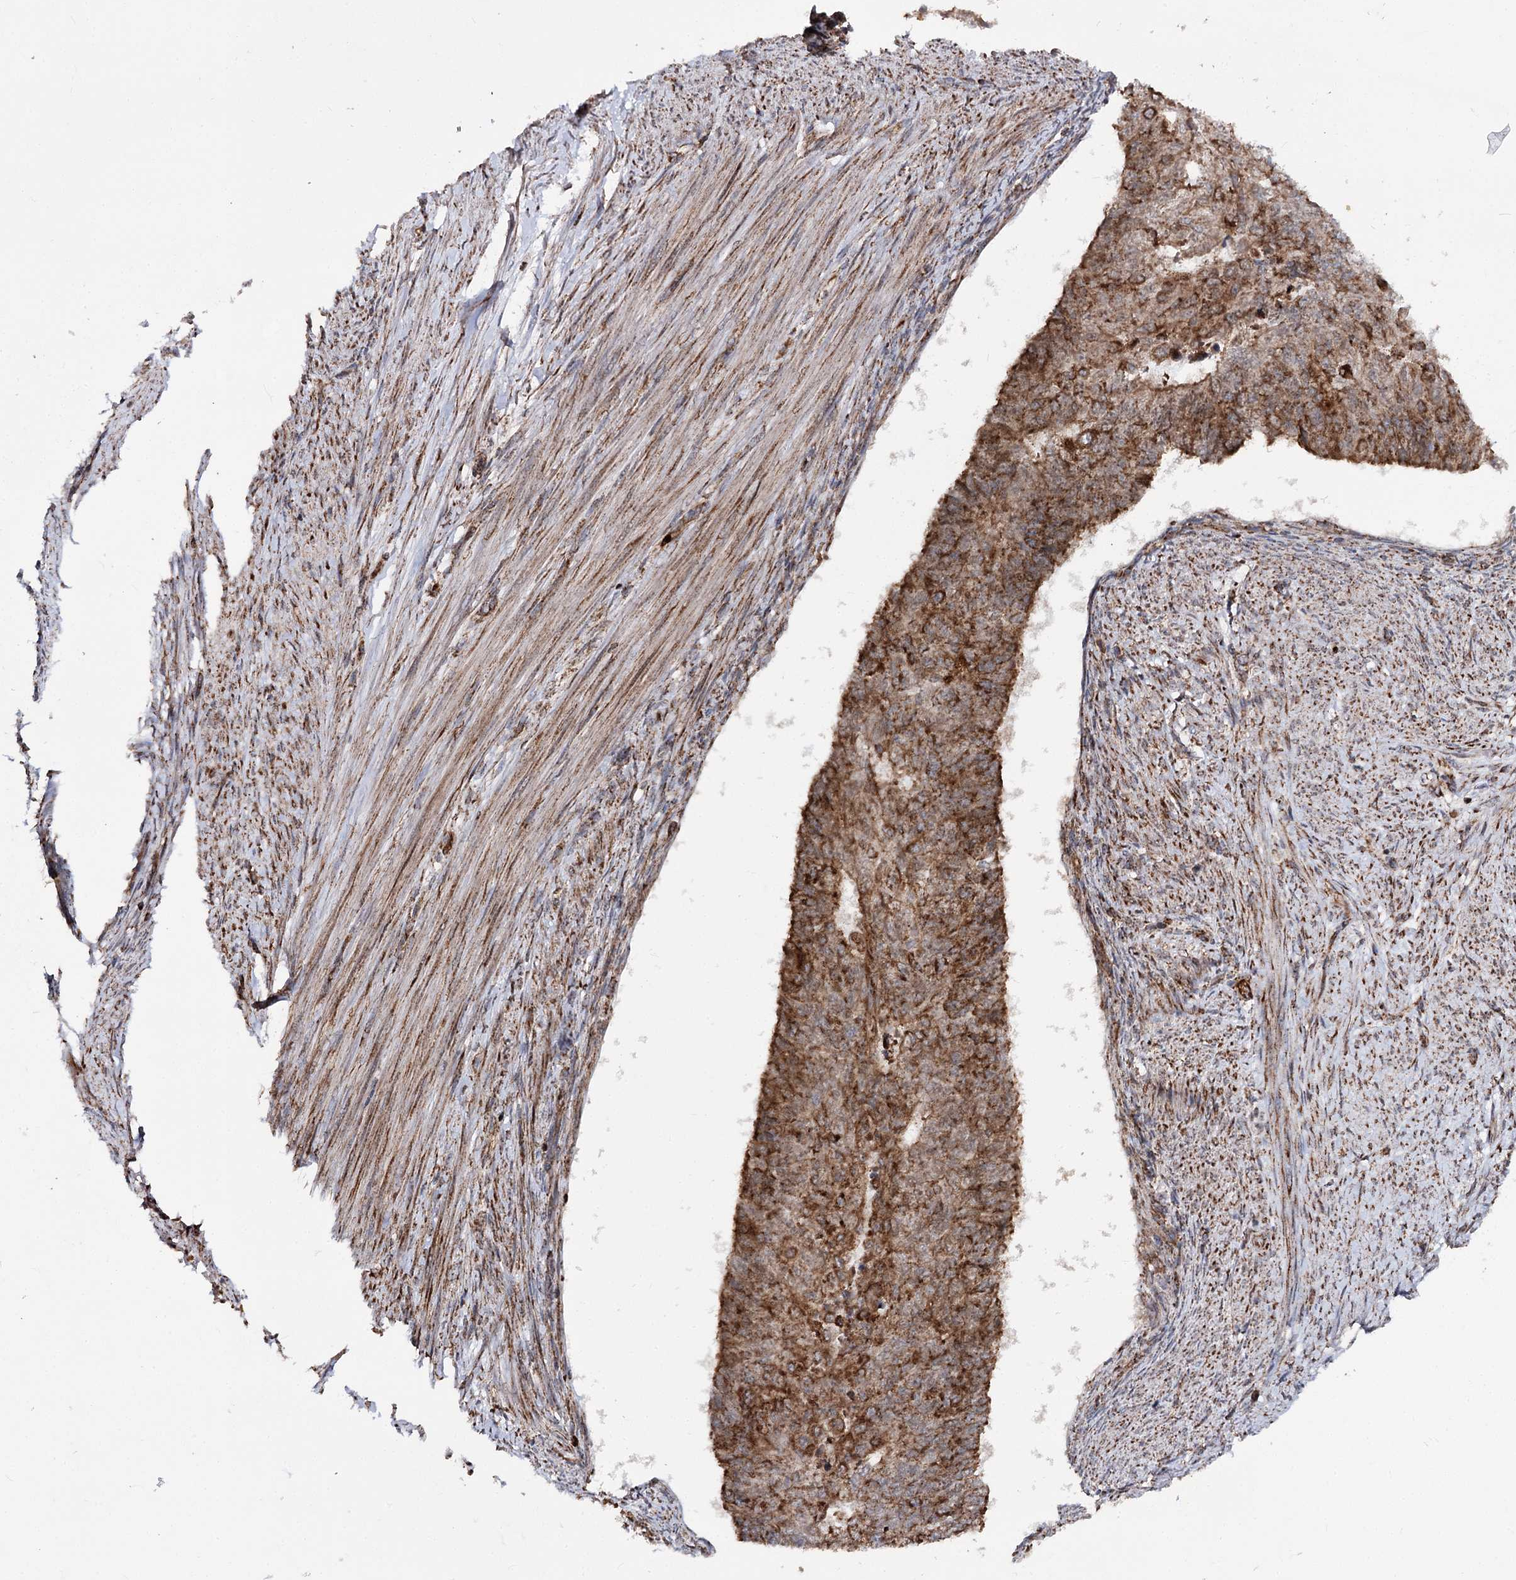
{"staining": {"intensity": "strong", "quantity": ">75%", "location": "cytoplasmic/membranous"}, "tissue": "endometrial cancer", "cell_type": "Tumor cells", "image_type": "cancer", "snomed": [{"axis": "morphology", "description": "Adenocarcinoma, NOS"}, {"axis": "topography", "description": "Endometrium"}], "caption": "Immunohistochemistry (IHC) staining of adenocarcinoma (endometrial), which exhibits high levels of strong cytoplasmic/membranous staining in about >75% of tumor cells indicating strong cytoplasmic/membranous protein positivity. The staining was performed using DAB (3,3'-diaminobenzidine) (brown) for protein detection and nuclei were counterstained in hematoxylin (blue).", "gene": "FGFR1OP2", "patient": {"sex": "female", "age": 32}}